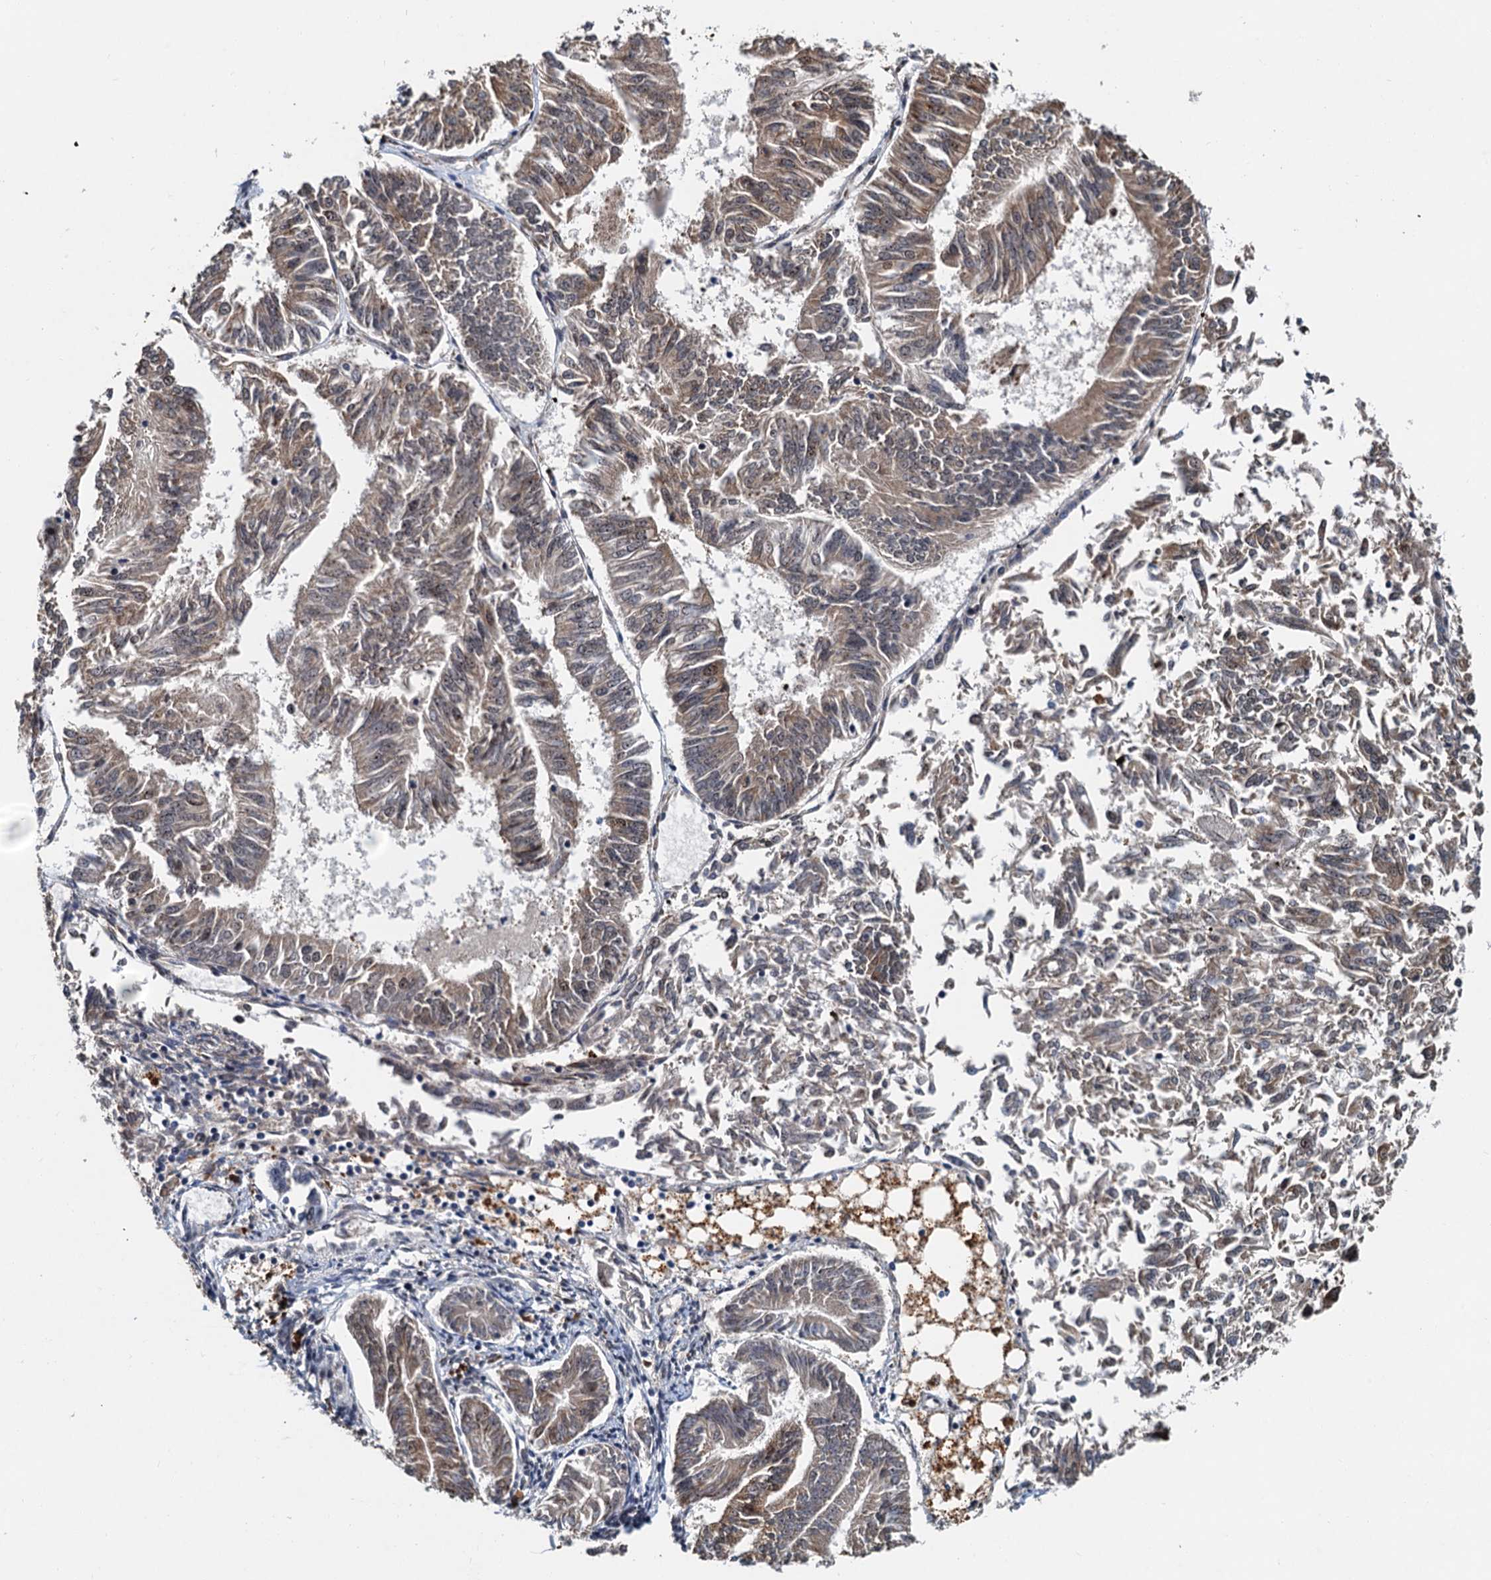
{"staining": {"intensity": "moderate", "quantity": ">75%", "location": "cytoplasmic/membranous"}, "tissue": "endometrial cancer", "cell_type": "Tumor cells", "image_type": "cancer", "snomed": [{"axis": "morphology", "description": "Adenocarcinoma, NOS"}, {"axis": "topography", "description": "Endometrium"}], "caption": "Adenocarcinoma (endometrial) tissue reveals moderate cytoplasmic/membranous expression in about >75% of tumor cells, visualized by immunohistochemistry. The staining was performed using DAB, with brown indicating positive protein expression. Nuclei are stained blue with hematoxylin.", "gene": "DNAJC21", "patient": {"sex": "female", "age": 58}}